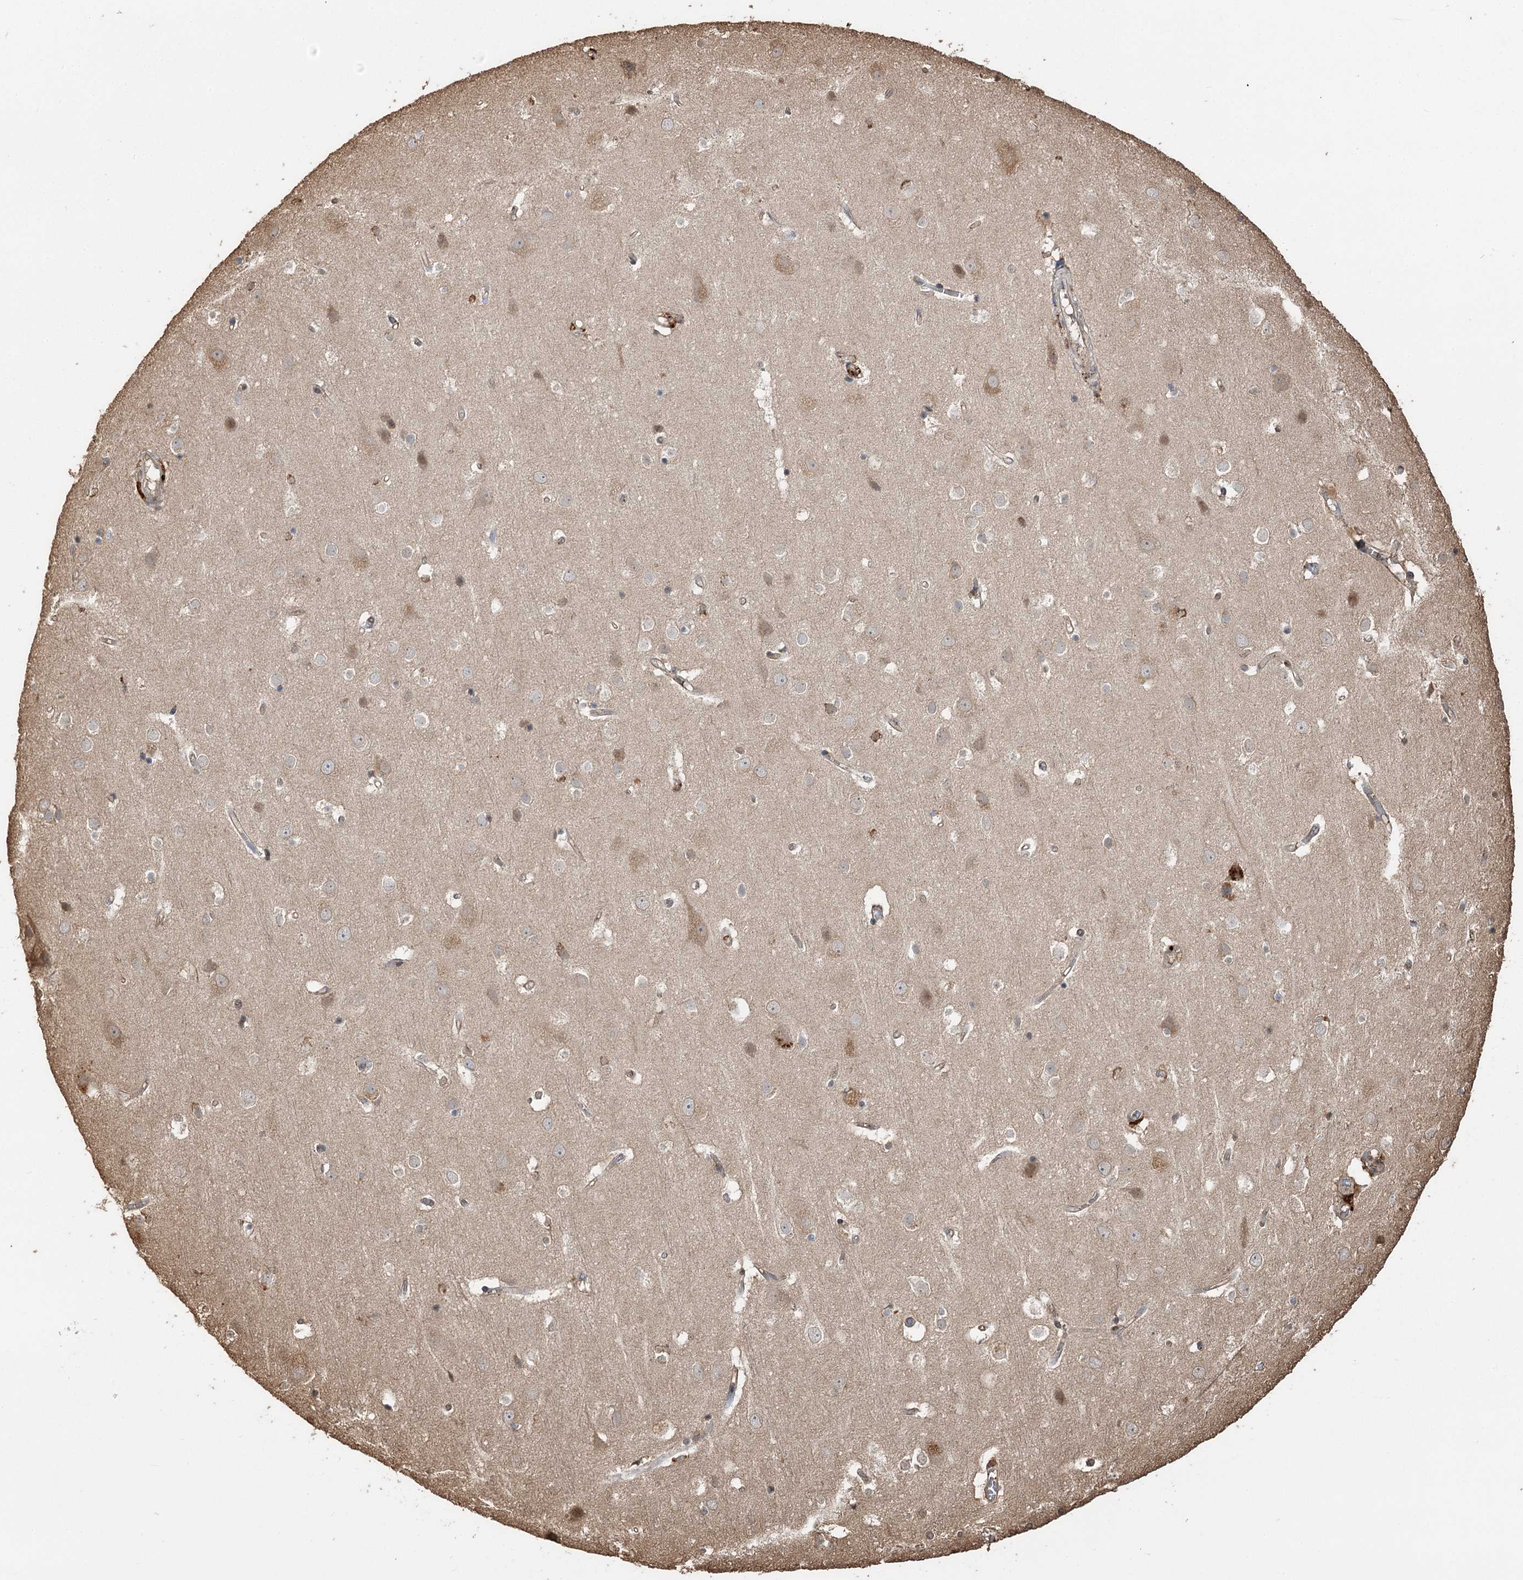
{"staining": {"intensity": "weak", "quantity": ">75%", "location": "cytoplasmic/membranous,nuclear"}, "tissue": "cerebral cortex", "cell_type": "Endothelial cells", "image_type": "normal", "snomed": [{"axis": "morphology", "description": "Normal tissue, NOS"}, {"axis": "topography", "description": "Cerebral cortex"}], "caption": "Approximately >75% of endothelial cells in unremarkable human cerebral cortex exhibit weak cytoplasmic/membranous,nuclear protein staining as visualized by brown immunohistochemical staining.", "gene": "PLCH1", "patient": {"sex": "male", "age": 54}}